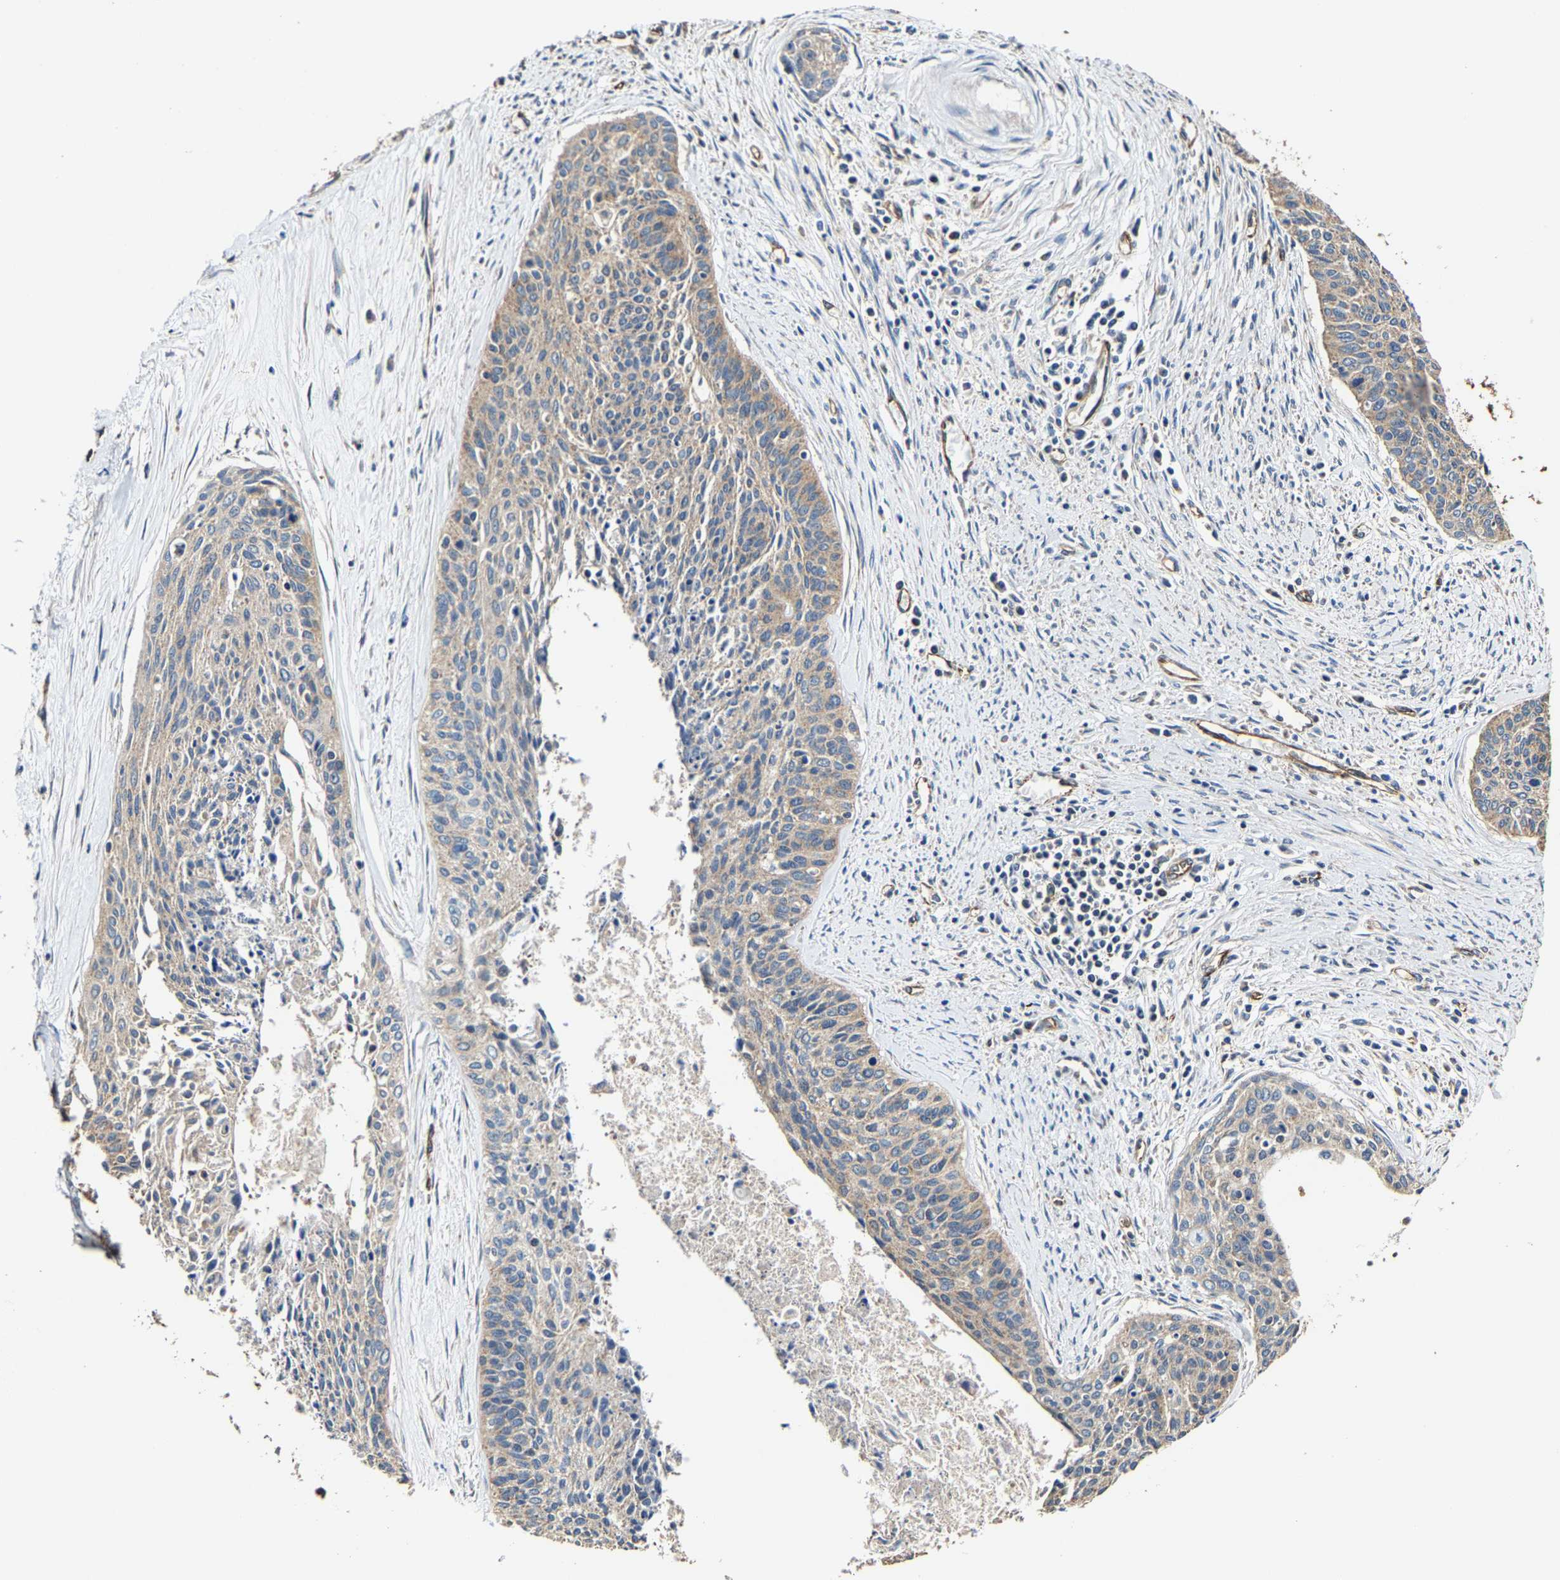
{"staining": {"intensity": "weak", "quantity": "25%-75%", "location": "cytoplasmic/membranous"}, "tissue": "cervical cancer", "cell_type": "Tumor cells", "image_type": "cancer", "snomed": [{"axis": "morphology", "description": "Squamous cell carcinoma, NOS"}, {"axis": "topography", "description": "Cervix"}], "caption": "Immunohistochemical staining of squamous cell carcinoma (cervical) exhibits low levels of weak cytoplasmic/membranous staining in about 25%-75% of tumor cells.", "gene": "GFRA3", "patient": {"sex": "female", "age": 55}}